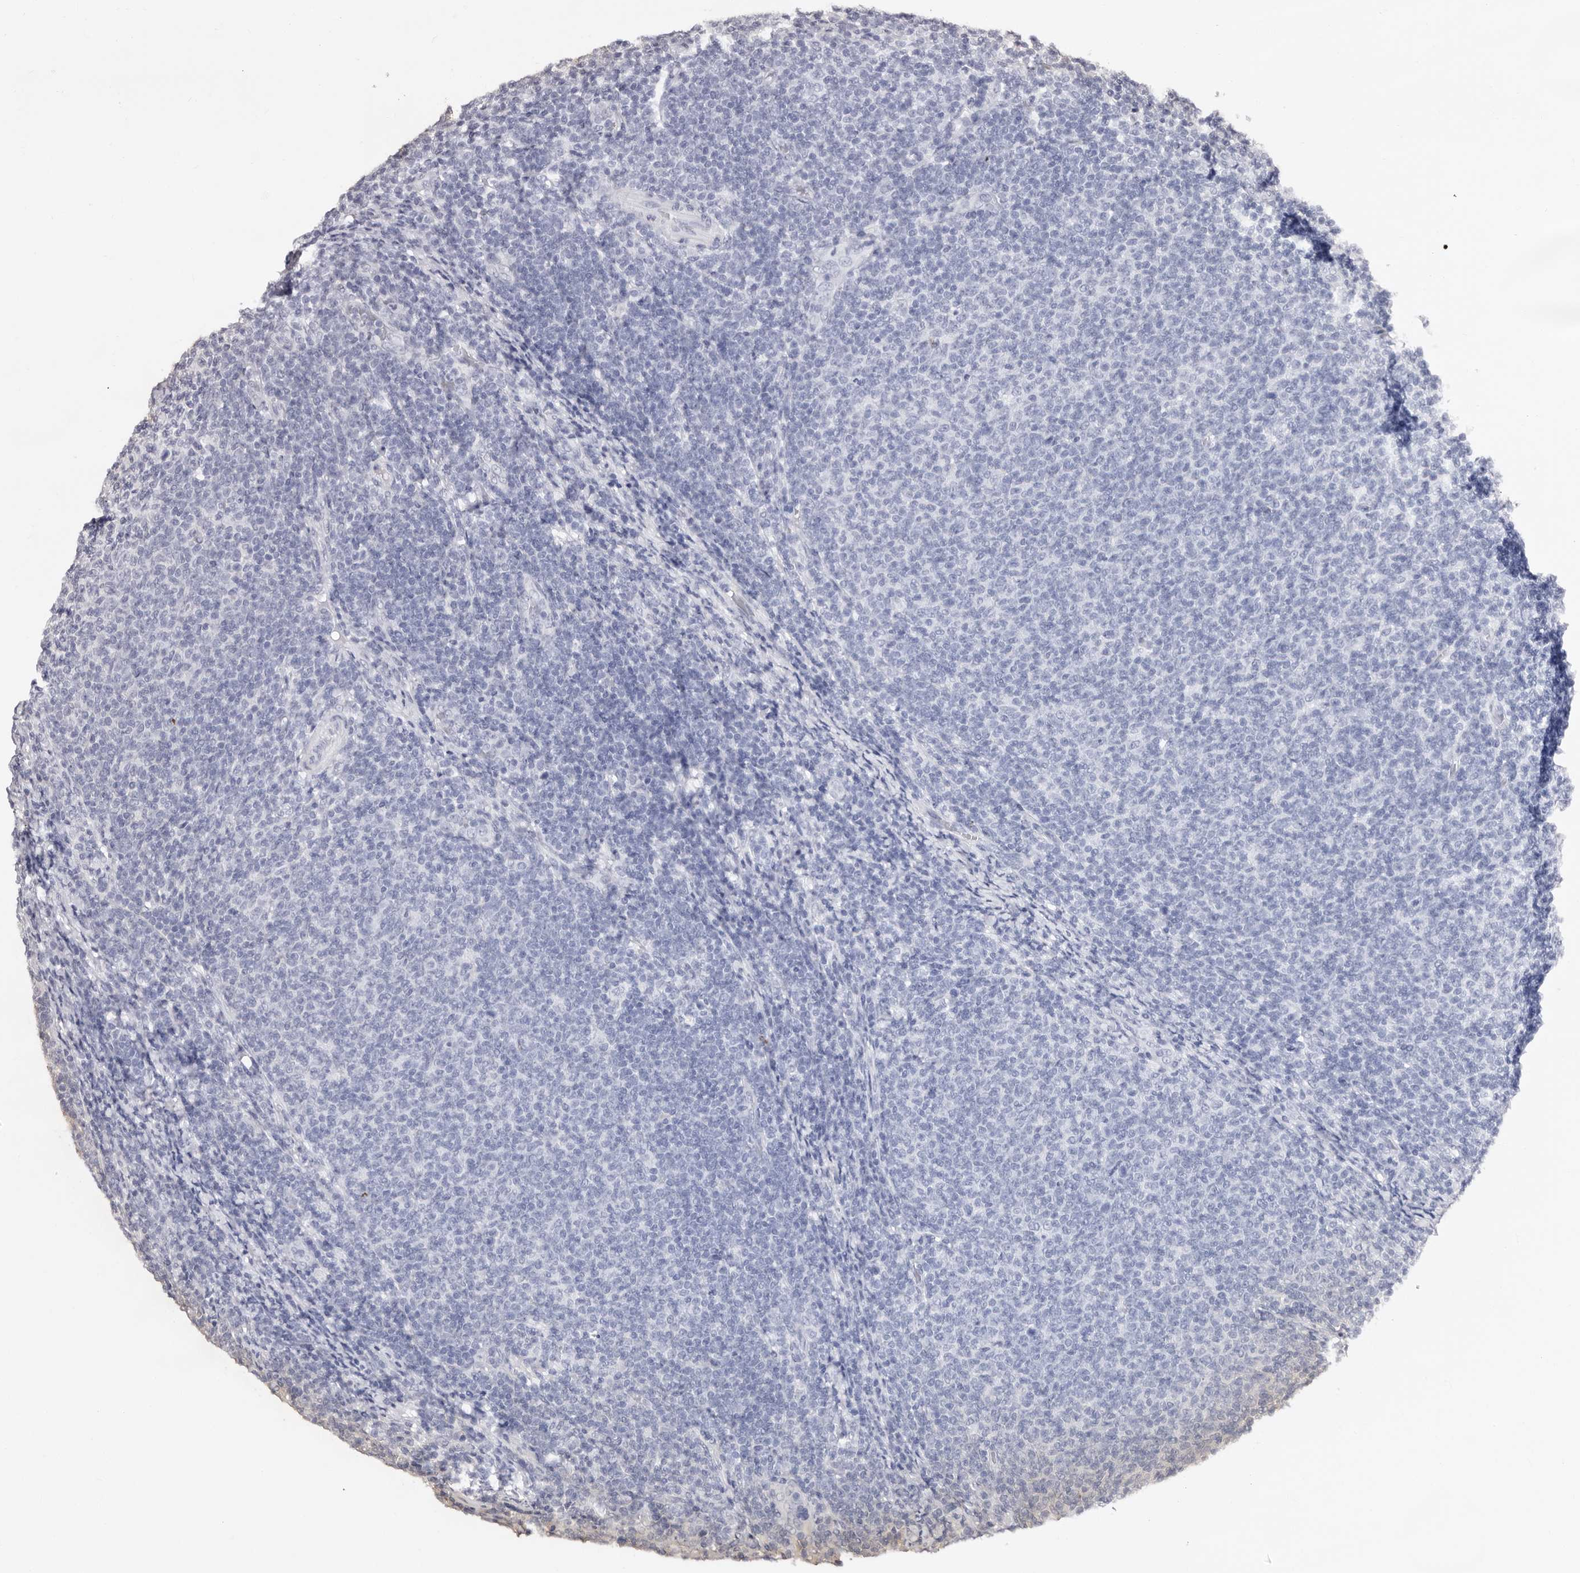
{"staining": {"intensity": "negative", "quantity": "none", "location": "none"}, "tissue": "lymphoma", "cell_type": "Tumor cells", "image_type": "cancer", "snomed": [{"axis": "morphology", "description": "Malignant lymphoma, non-Hodgkin's type, Low grade"}, {"axis": "topography", "description": "Lymph node"}], "caption": "Immunohistochemistry (IHC) of malignant lymphoma, non-Hodgkin's type (low-grade) shows no staining in tumor cells.", "gene": "ERBB4", "patient": {"sex": "male", "age": 66}}